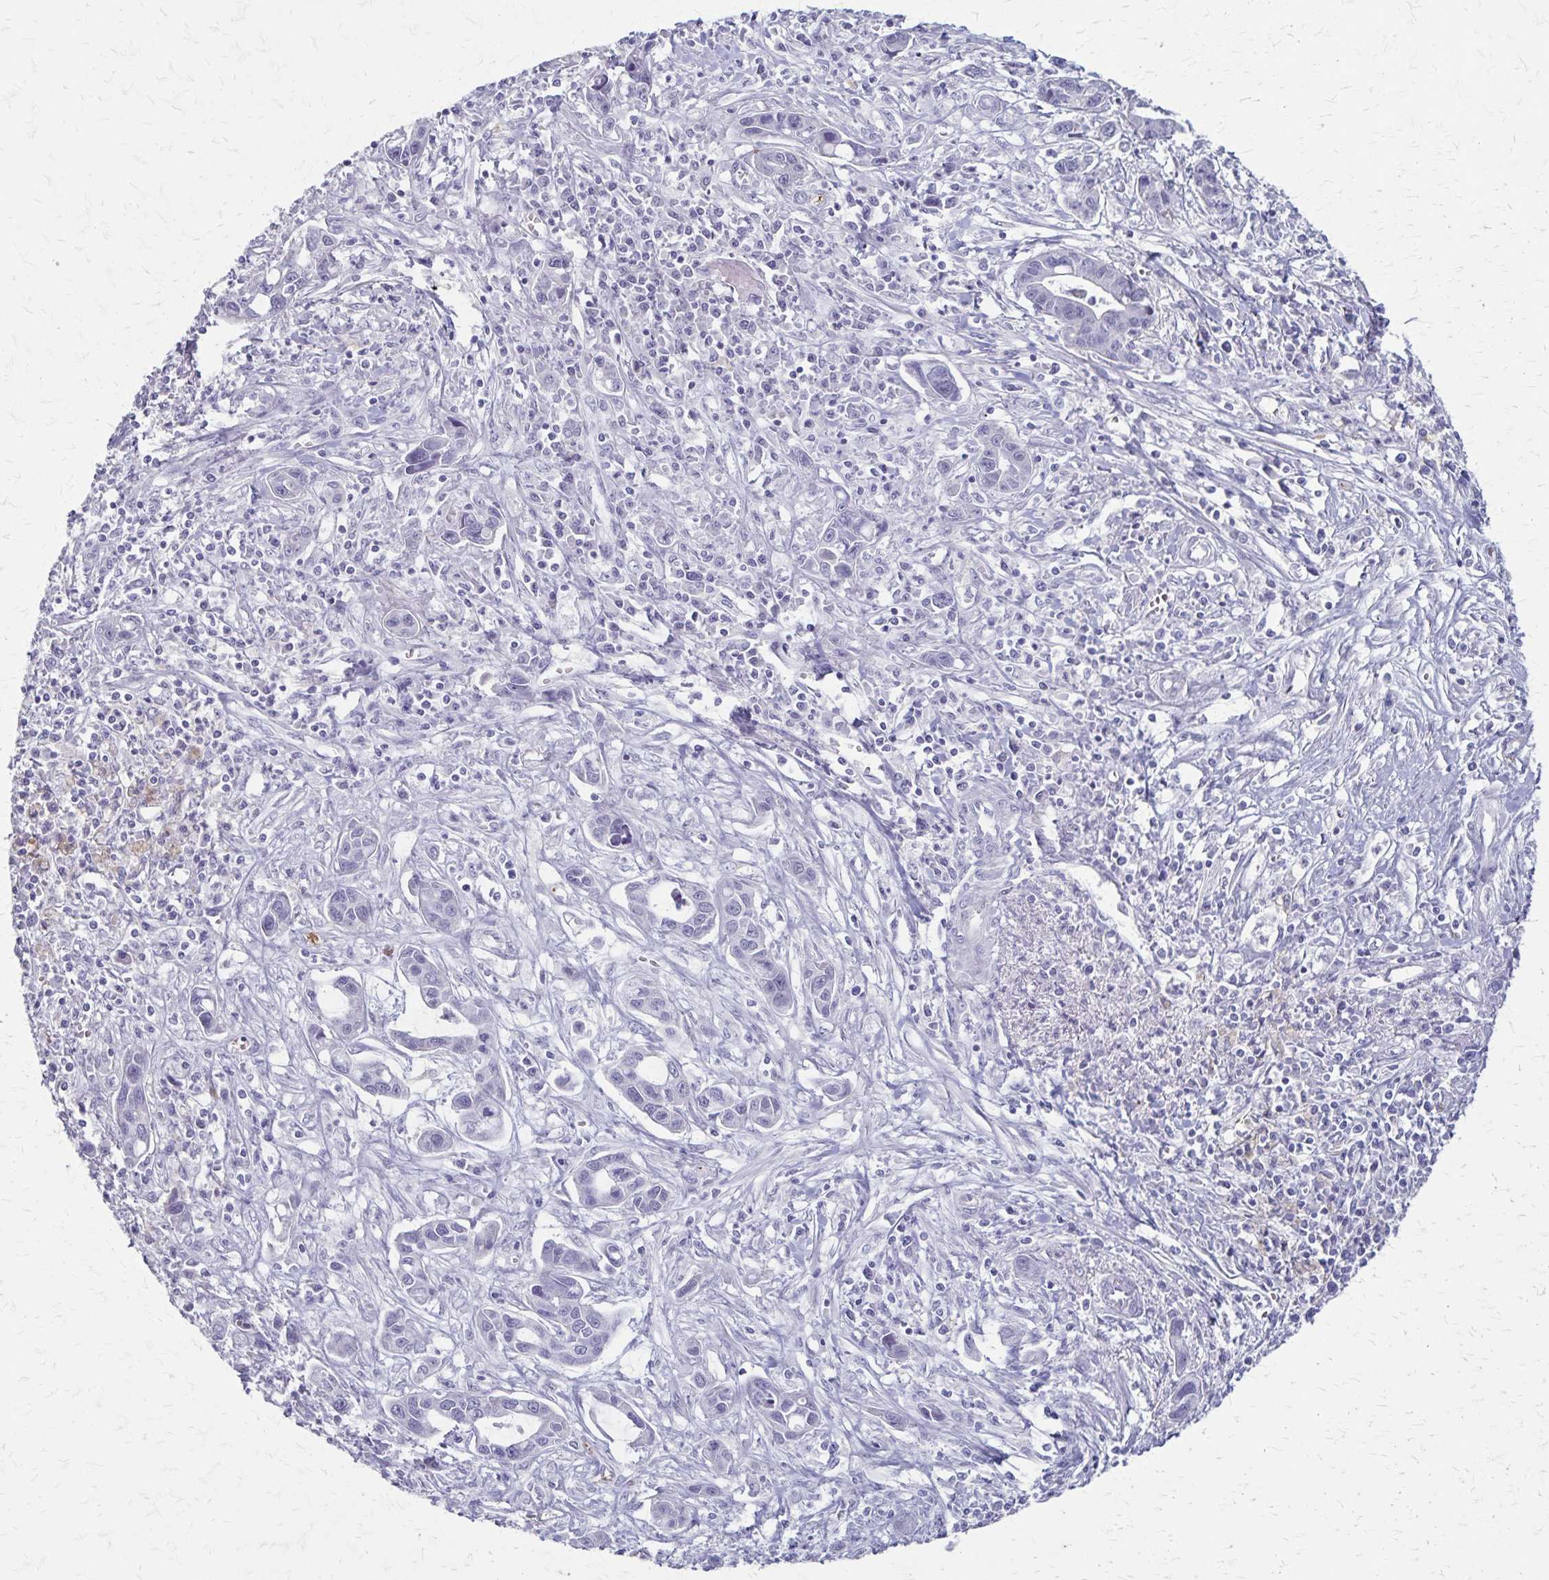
{"staining": {"intensity": "negative", "quantity": "none", "location": "none"}, "tissue": "liver cancer", "cell_type": "Tumor cells", "image_type": "cancer", "snomed": [{"axis": "morphology", "description": "Cholangiocarcinoma"}, {"axis": "topography", "description": "Liver"}], "caption": "Immunohistochemistry of liver cancer displays no staining in tumor cells.", "gene": "RASL10B", "patient": {"sex": "male", "age": 58}}